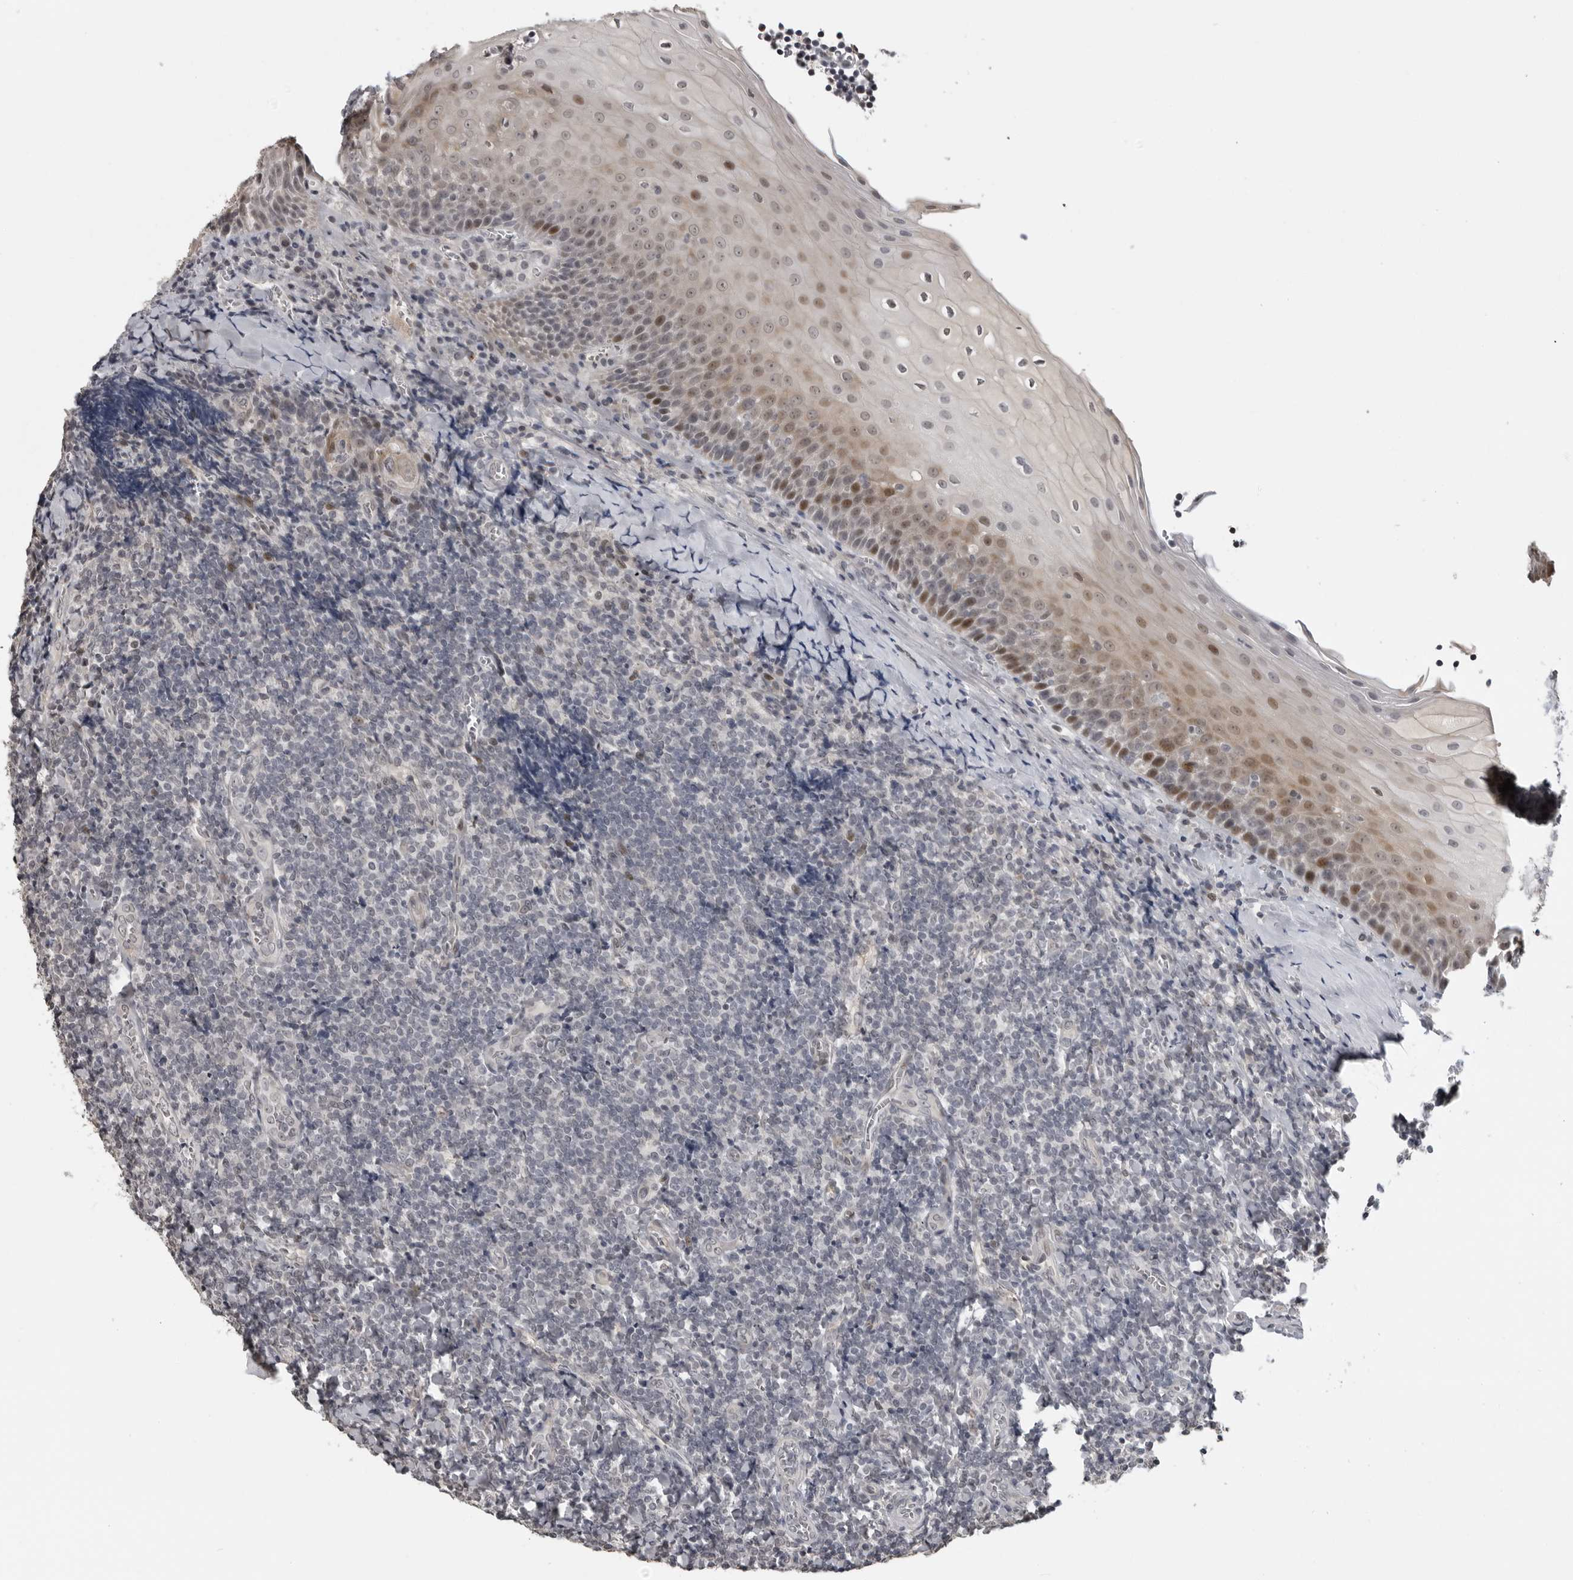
{"staining": {"intensity": "negative", "quantity": "none", "location": "none"}, "tissue": "tonsil", "cell_type": "Germinal center cells", "image_type": "normal", "snomed": [{"axis": "morphology", "description": "Normal tissue, NOS"}, {"axis": "topography", "description": "Tonsil"}], "caption": "An immunohistochemistry image of unremarkable tonsil is shown. There is no staining in germinal center cells of tonsil. (Immunohistochemistry (ihc), brightfield microscopy, high magnification).", "gene": "PRRX2", "patient": {"sex": "male", "age": 27}}